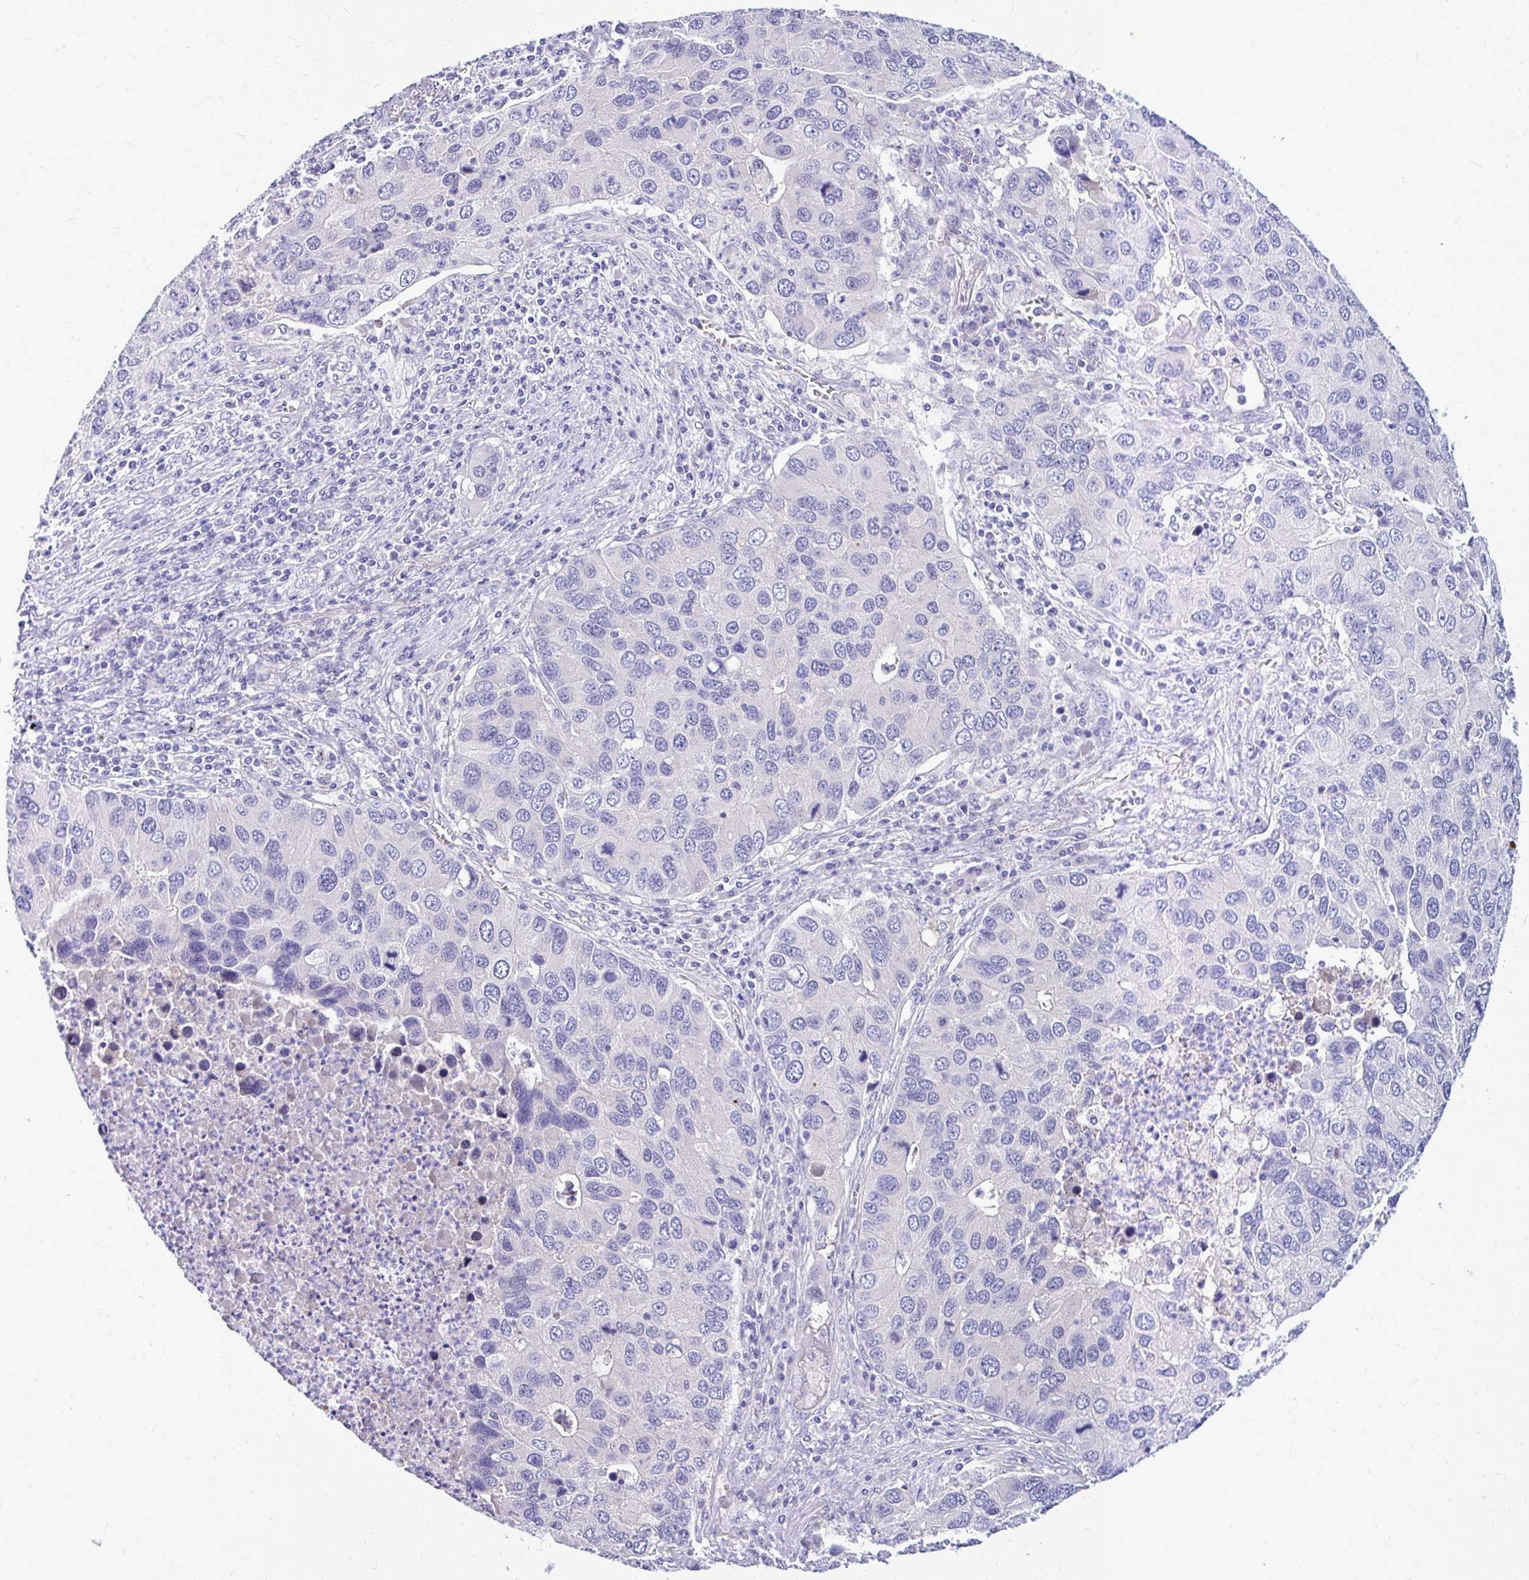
{"staining": {"intensity": "negative", "quantity": "none", "location": "none"}, "tissue": "lung cancer", "cell_type": "Tumor cells", "image_type": "cancer", "snomed": [{"axis": "morphology", "description": "Aneuploidy"}, {"axis": "morphology", "description": "Adenocarcinoma, NOS"}, {"axis": "topography", "description": "Lymph node"}, {"axis": "topography", "description": "Lung"}], "caption": "Protein analysis of adenocarcinoma (lung) demonstrates no significant expression in tumor cells.", "gene": "MAP1LC3A", "patient": {"sex": "female", "age": 74}}